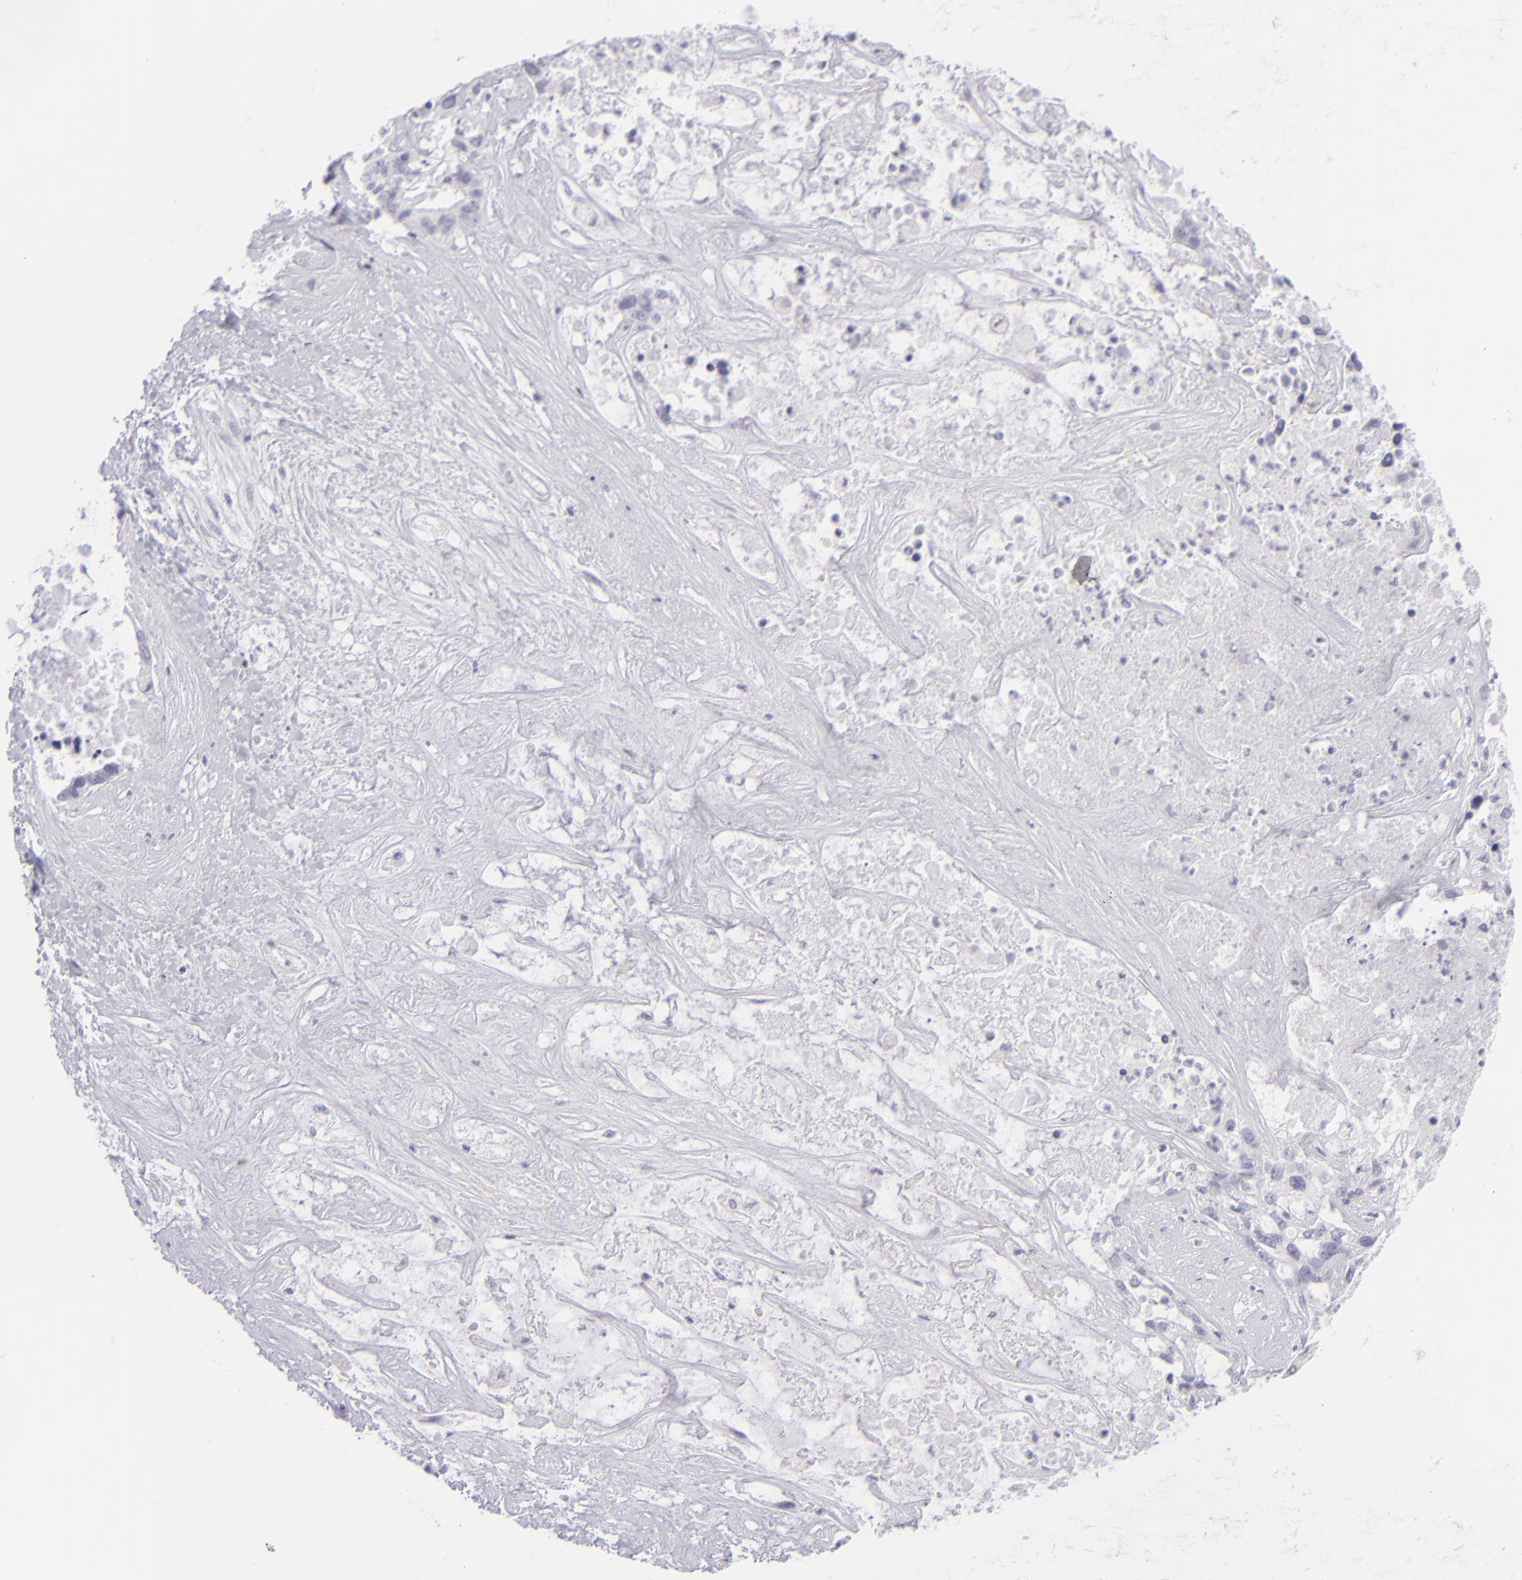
{"staining": {"intensity": "negative", "quantity": "none", "location": "none"}, "tissue": "liver cancer", "cell_type": "Tumor cells", "image_type": "cancer", "snomed": [{"axis": "morphology", "description": "Cholangiocarcinoma"}, {"axis": "topography", "description": "Liver"}], "caption": "High magnification brightfield microscopy of cholangiocarcinoma (liver) stained with DAB (brown) and counterstained with hematoxylin (blue): tumor cells show no significant positivity.", "gene": "FCER2", "patient": {"sex": "female", "age": 65}}